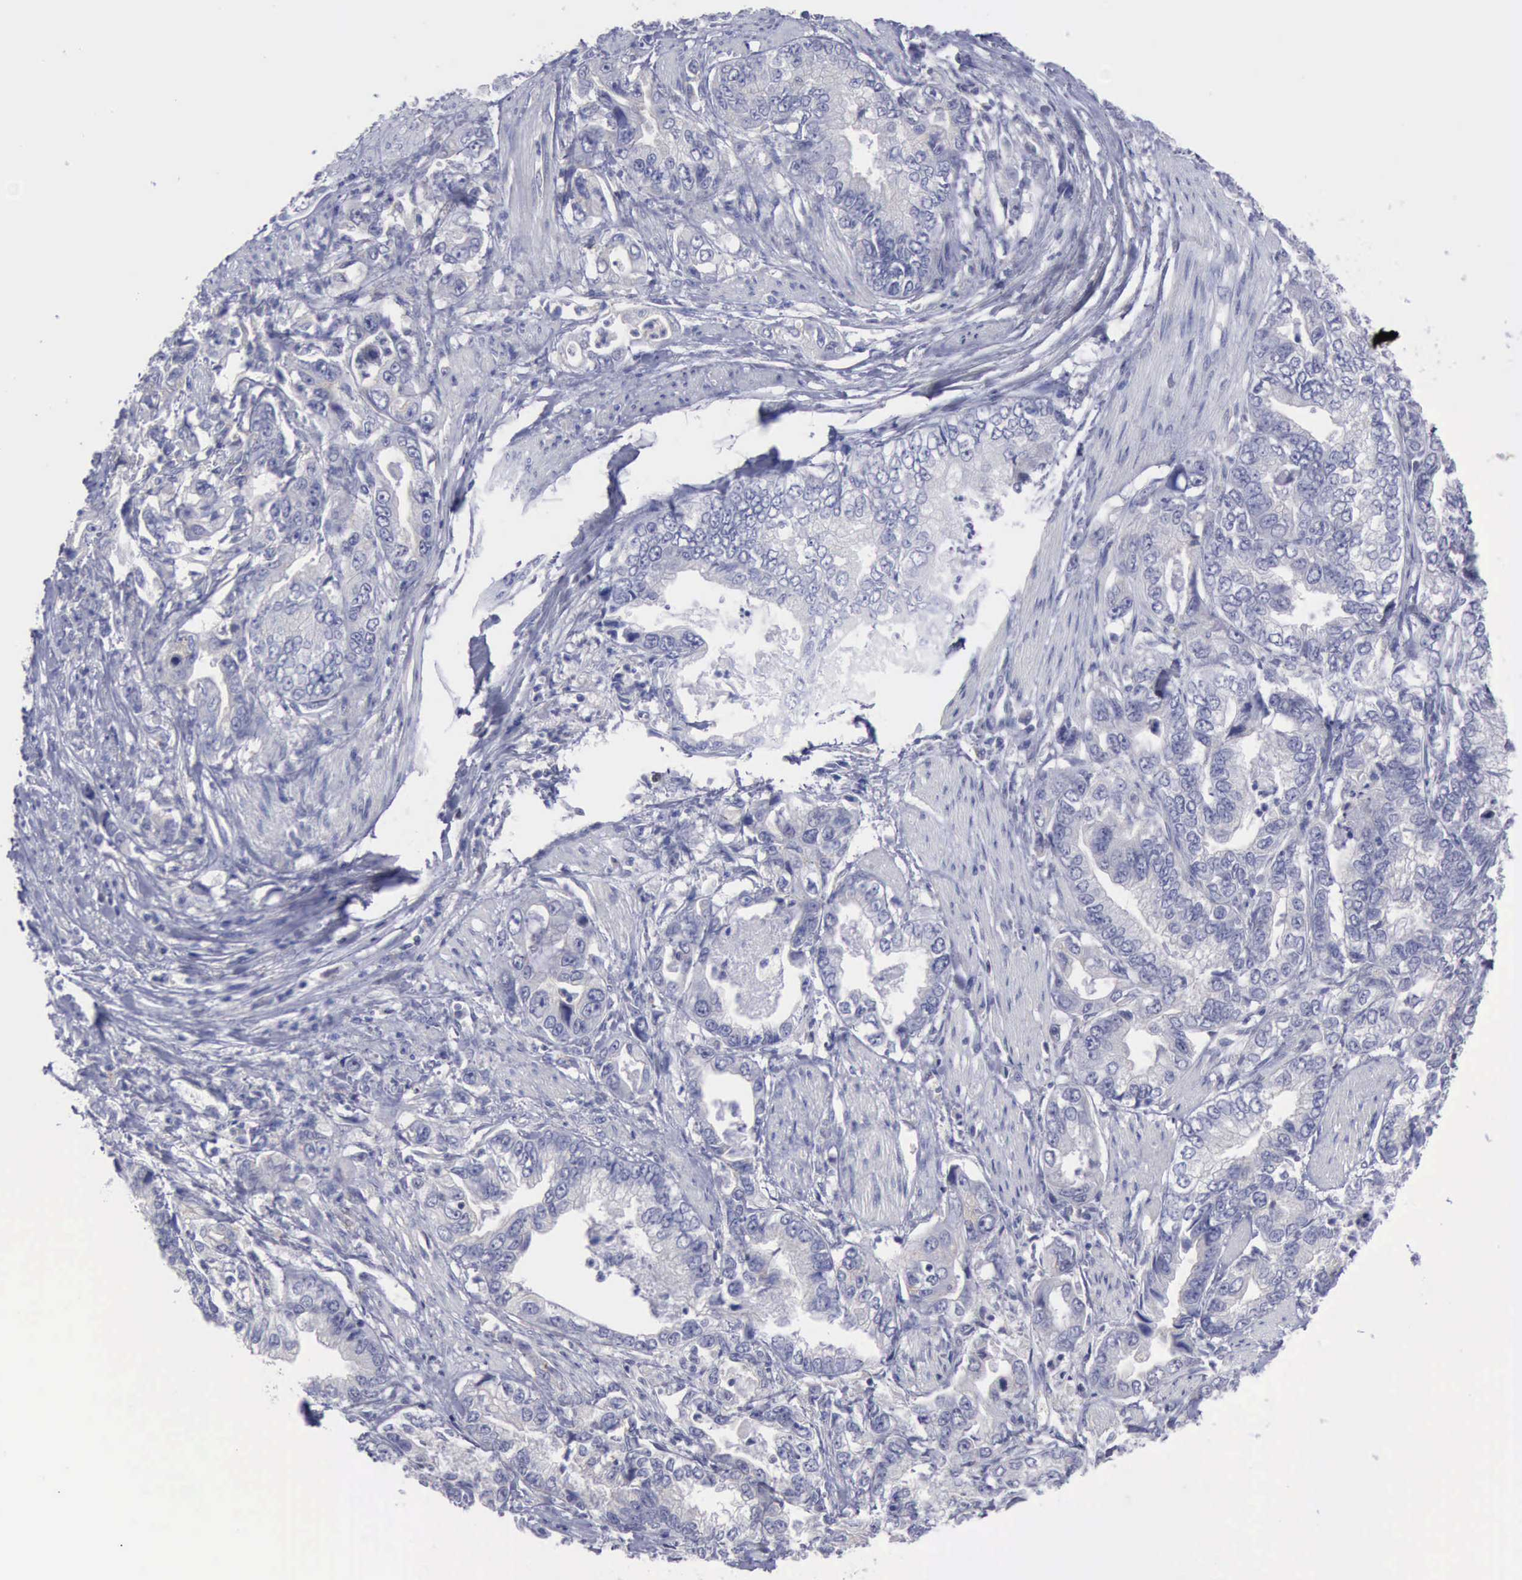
{"staining": {"intensity": "negative", "quantity": "none", "location": "none"}, "tissue": "stomach cancer", "cell_type": "Tumor cells", "image_type": "cancer", "snomed": [{"axis": "morphology", "description": "Adenocarcinoma, NOS"}, {"axis": "topography", "description": "Pancreas"}, {"axis": "topography", "description": "Stomach, upper"}], "caption": "A micrograph of stomach cancer stained for a protein displays no brown staining in tumor cells.", "gene": "SATB2", "patient": {"sex": "male", "age": 77}}